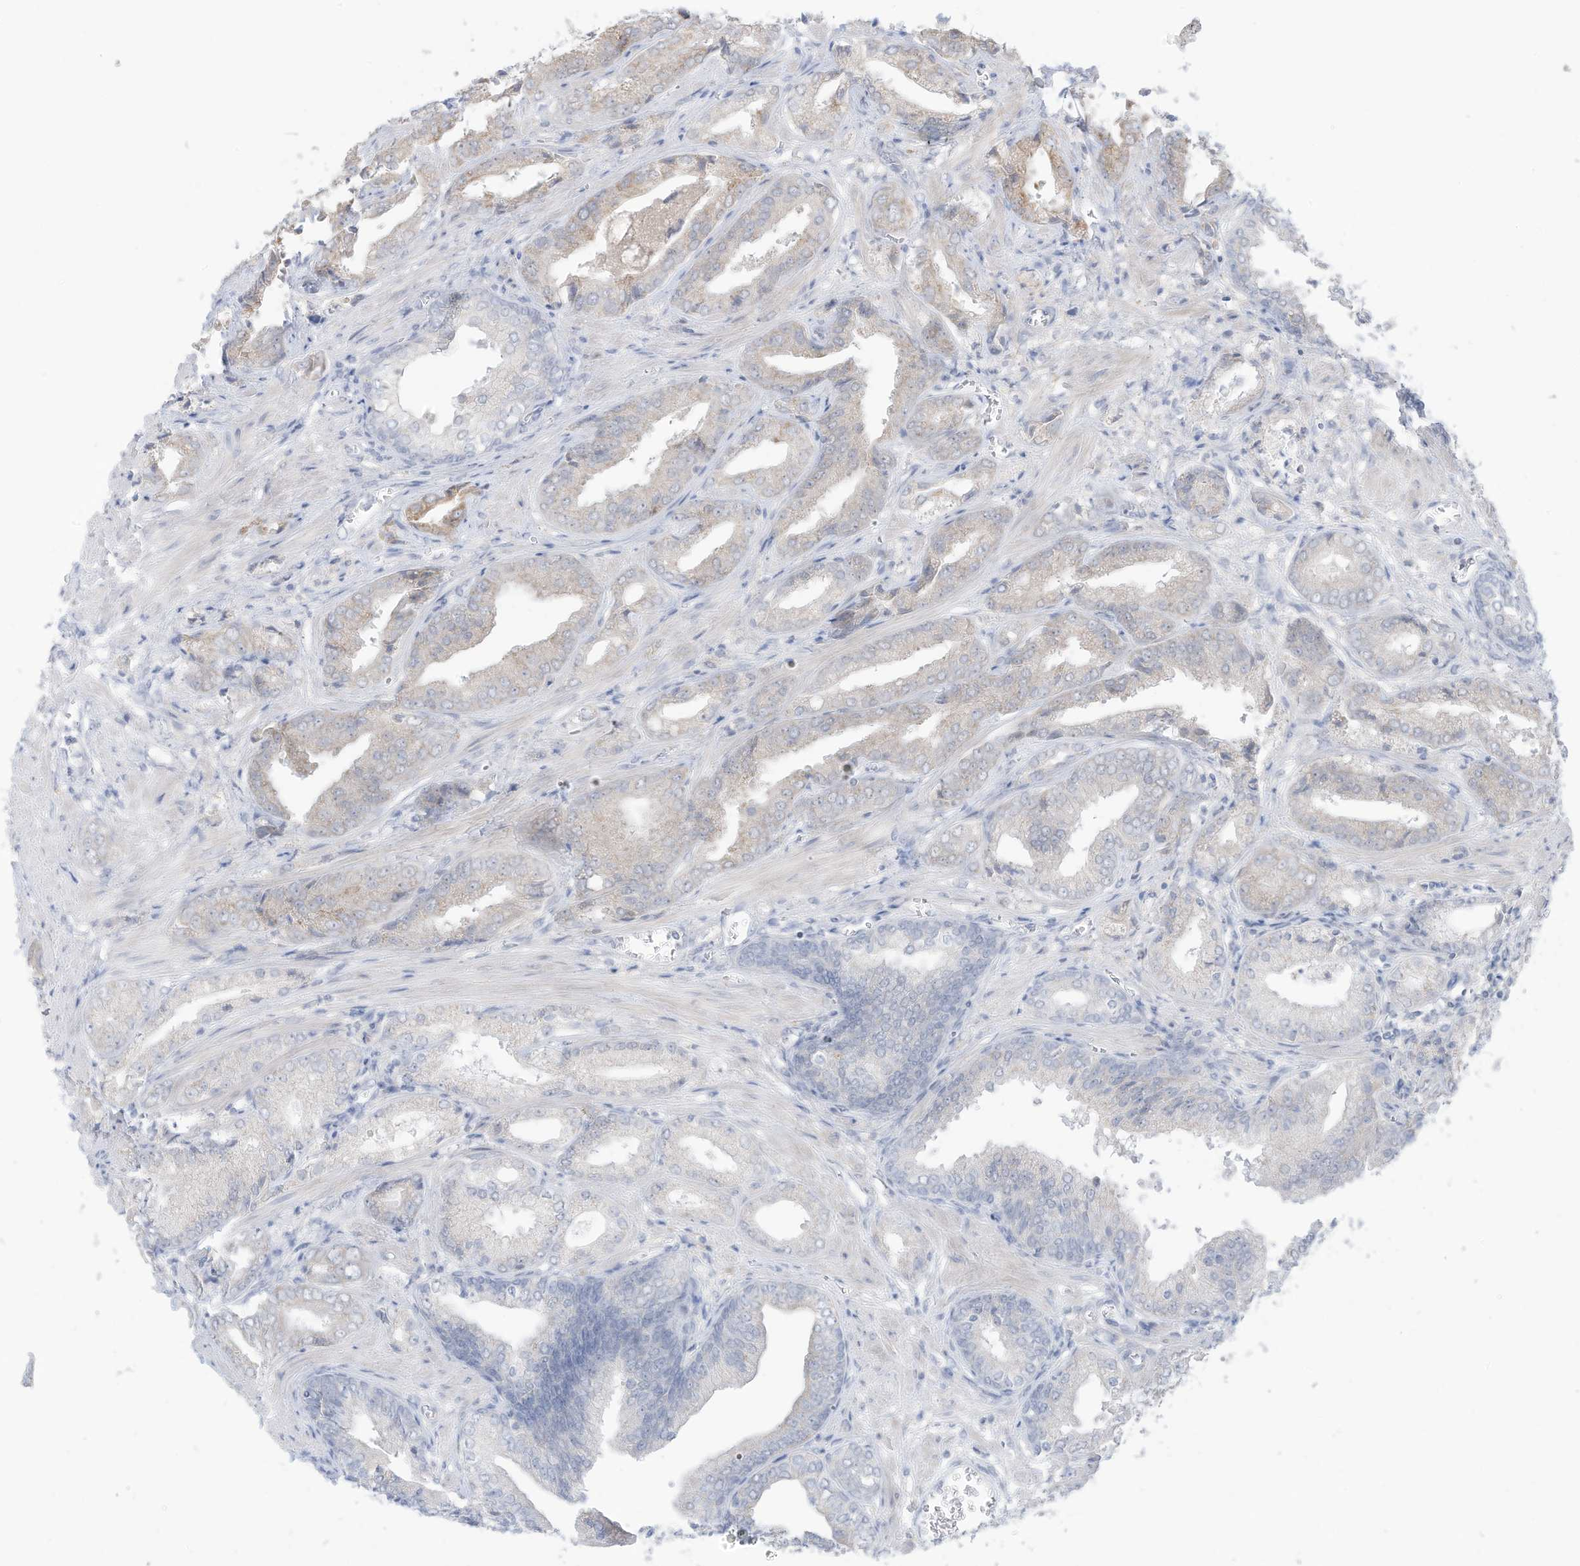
{"staining": {"intensity": "weak", "quantity": "<25%", "location": "cytoplasmic/membranous"}, "tissue": "prostate cancer", "cell_type": "Tumor cells", "image_type": "cancer", "snomed": [{"axis": "morphology", "description": "Adenocarcinoma, Low grade"}, {"axis": "topography", "description": "Prostate"}], "caption": "There is no significant expression in tumor cells of low-grade adenocarcinoma (prostate).", "gene": "OGT", "patient": {"sex": "male", "age": 67}}